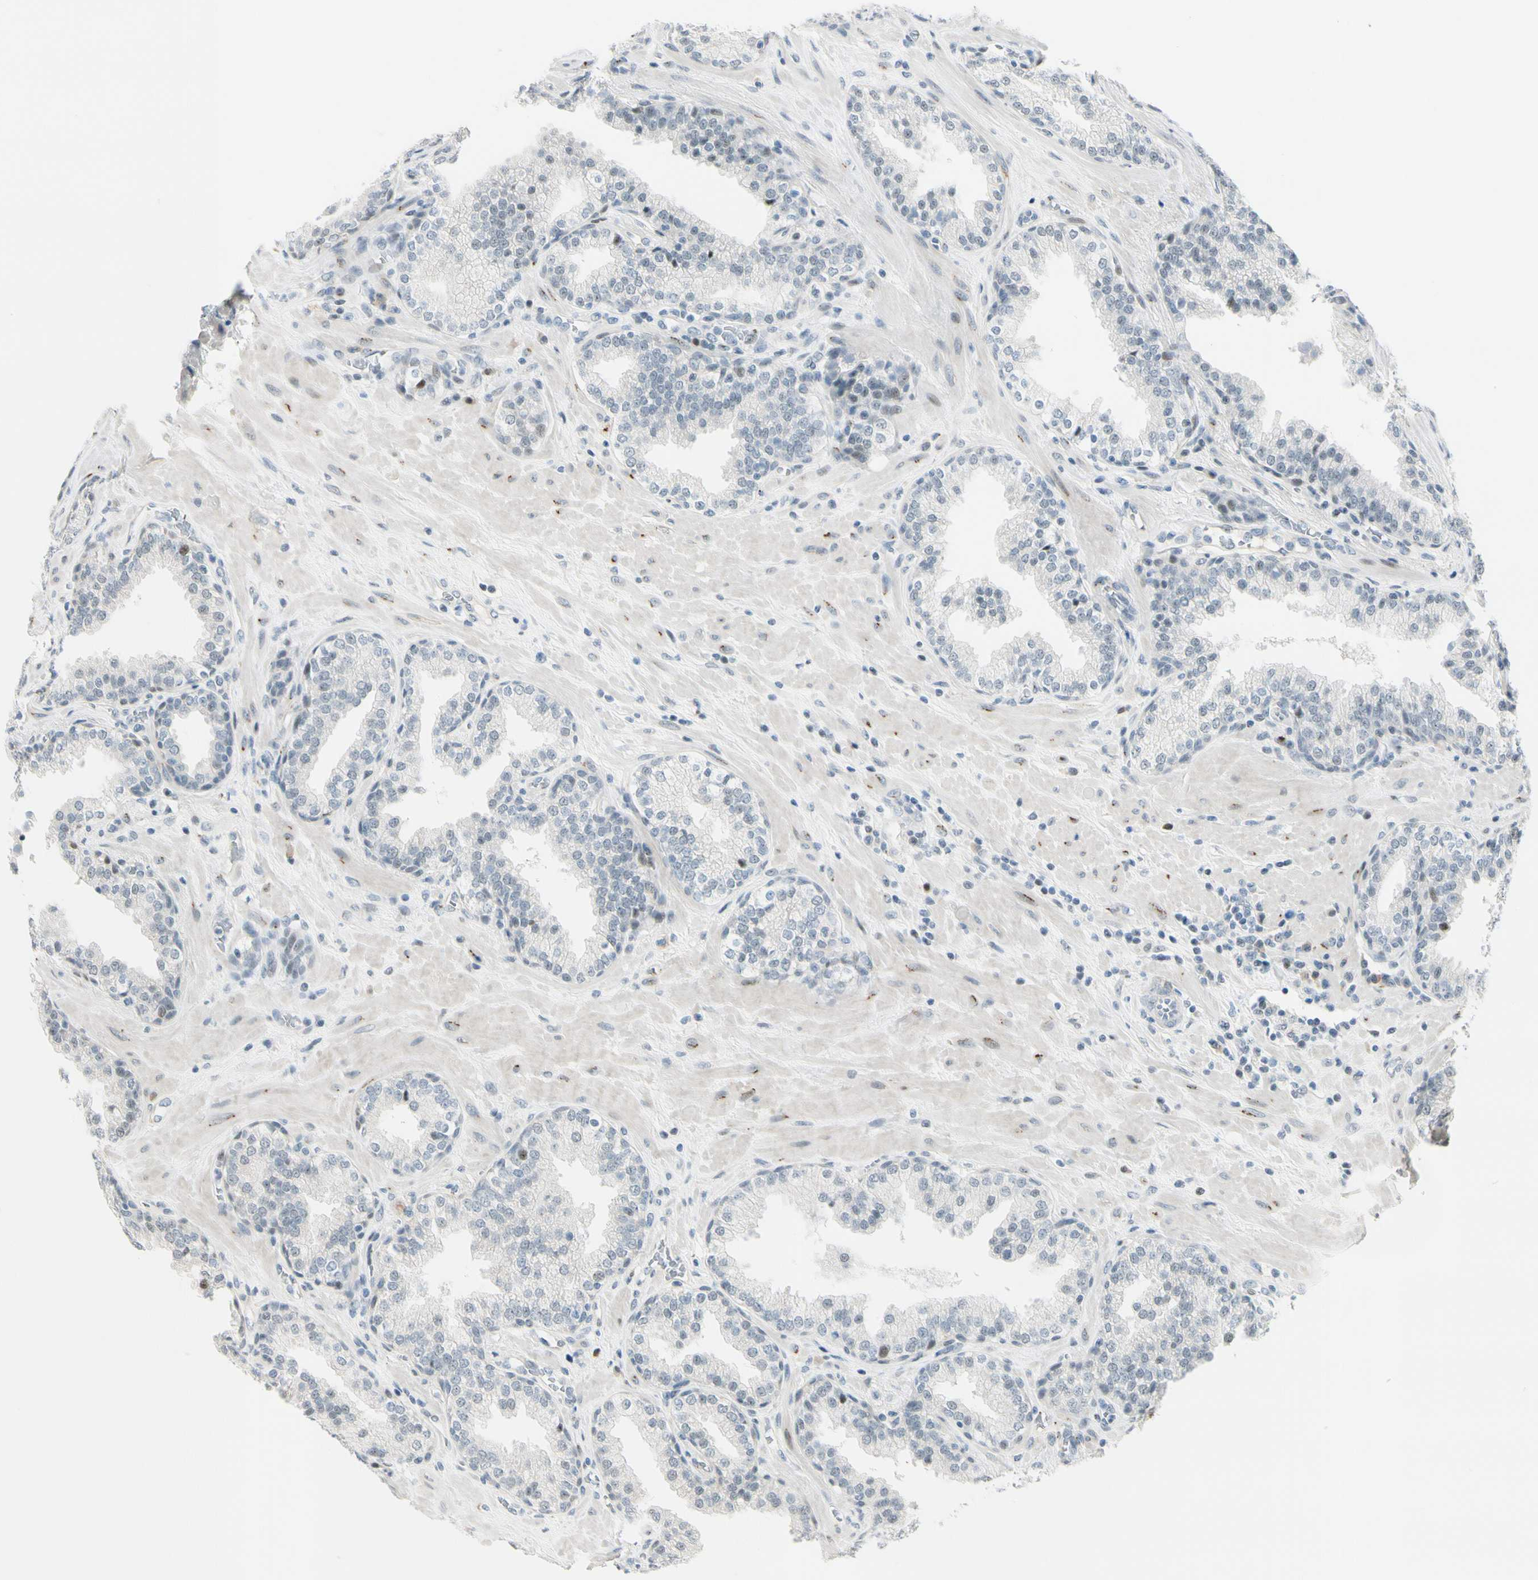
{"staining": {"intensity": "negative", "quantity": "none", "location": "none"}, "tissue": "prostate", "cell_type": "Glandular cells", "image_type": "normal", "snomed": [{"axis": "morphology", "description": "Normal tissue, NOS"}, {"axis": "topography", "description": "Prostate"}], "caption": "DAB (3,3'-diaminobenzidine) immunohistochemical staining of benign human prostate shows no significant staining in glandular cells. The staining was performed using DAB to visualize the protein expression in brown, while the nuclei were stained in blue with hematoxylin (Magnification: 20x).", "gene": "B4GALNT1", "patient": {"sex": "male", "age": 51}}